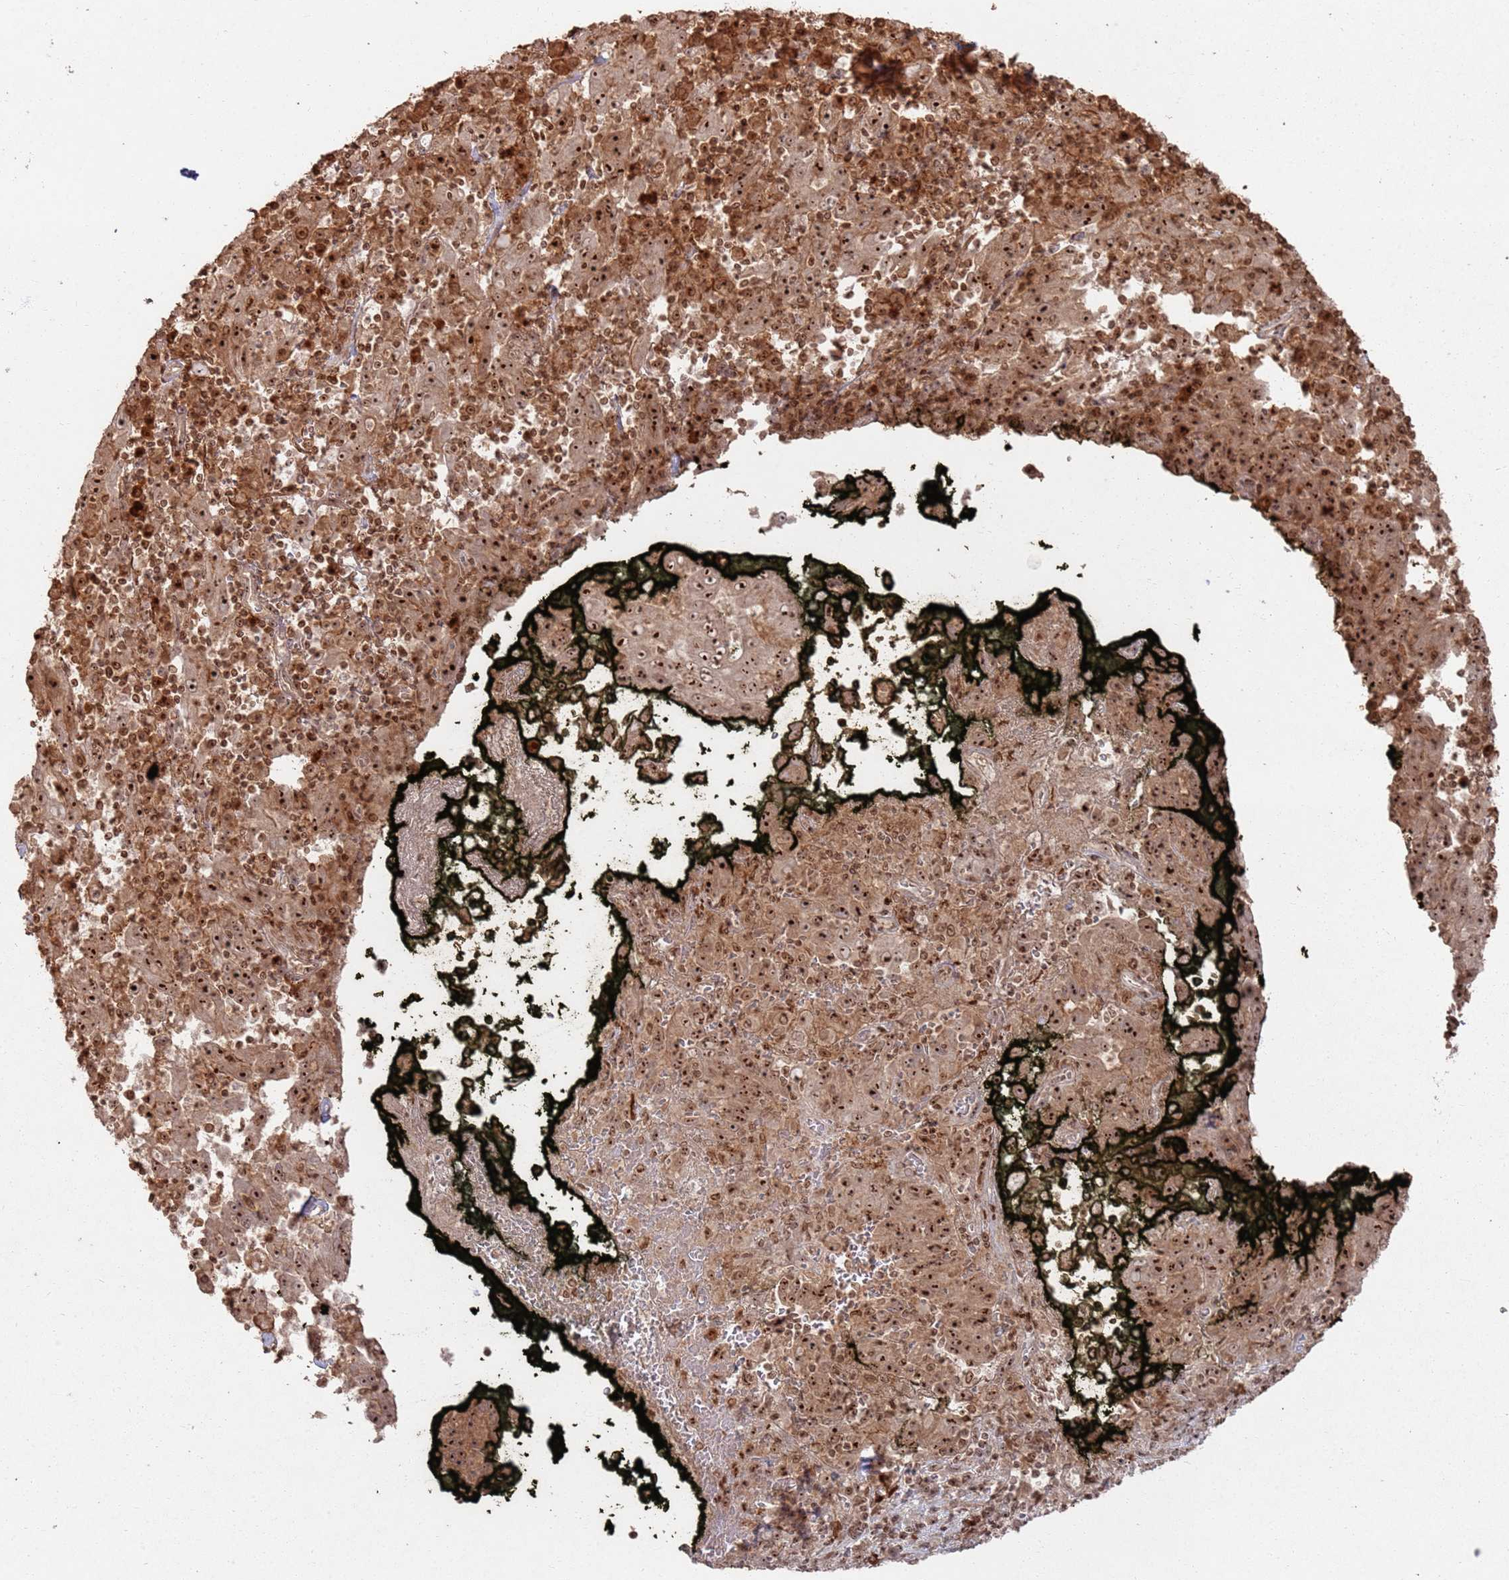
{"staining": {"intensity": "strong", "quantity": ">75%", "location": "cytoplasmic/membranous,nuclear"}, "tissue": "pancreatic cancer", "cell_type": "Tumor cells", "image_type": "cancer", "snomed": [{"axis": "morphology", "description": "Adenocarcinoma, NOS"}, {"axis": "topography", "description": "Pancreas"}], "caption": "Protein expression analysis of pancreatic cancer shows strong cytoplasmic/membranous and nuclear expression in about >75% of tumor cells.", "gene": "UTP11", "patient": {"sex": "male", "age": 63}}